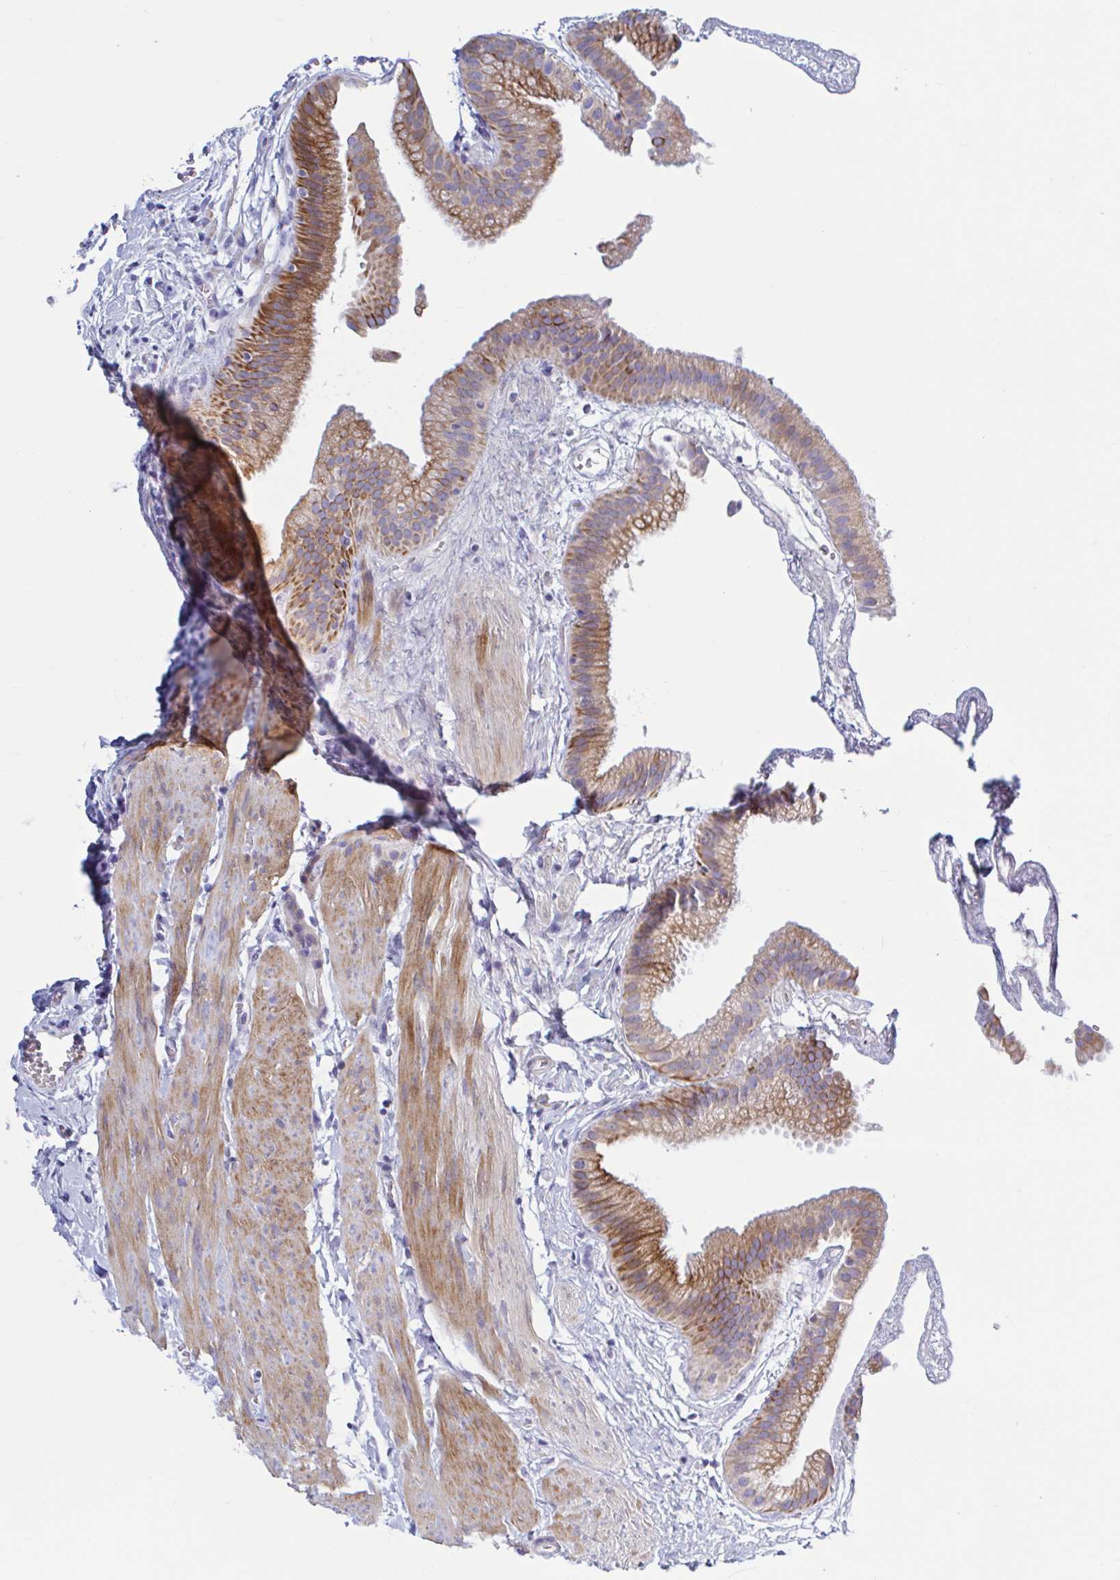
{"staining": {"intensity": "moderate", "quantity": ">75%", "location": "cytoplasmic/membranous"}, "tissue": "gallbladder", "cell_type": "Glandular cells", "image_type": "normal", "snomed": [{"axis": "morphology", "description": "Normal tissue, NOS"}, {"axis": "topography", "description": "Gallbladder"}], "caption": "This image exhibits benign gallbladder stained with immunohistochemistry to label a protein in brown. The cytoplasmic/membranous of glandular cells show moderate positivity for the protein. Nuclei are counter-stained blue.", "gene": "ENSG00000271254", "patient": {"sex": "female", "age": 63}}